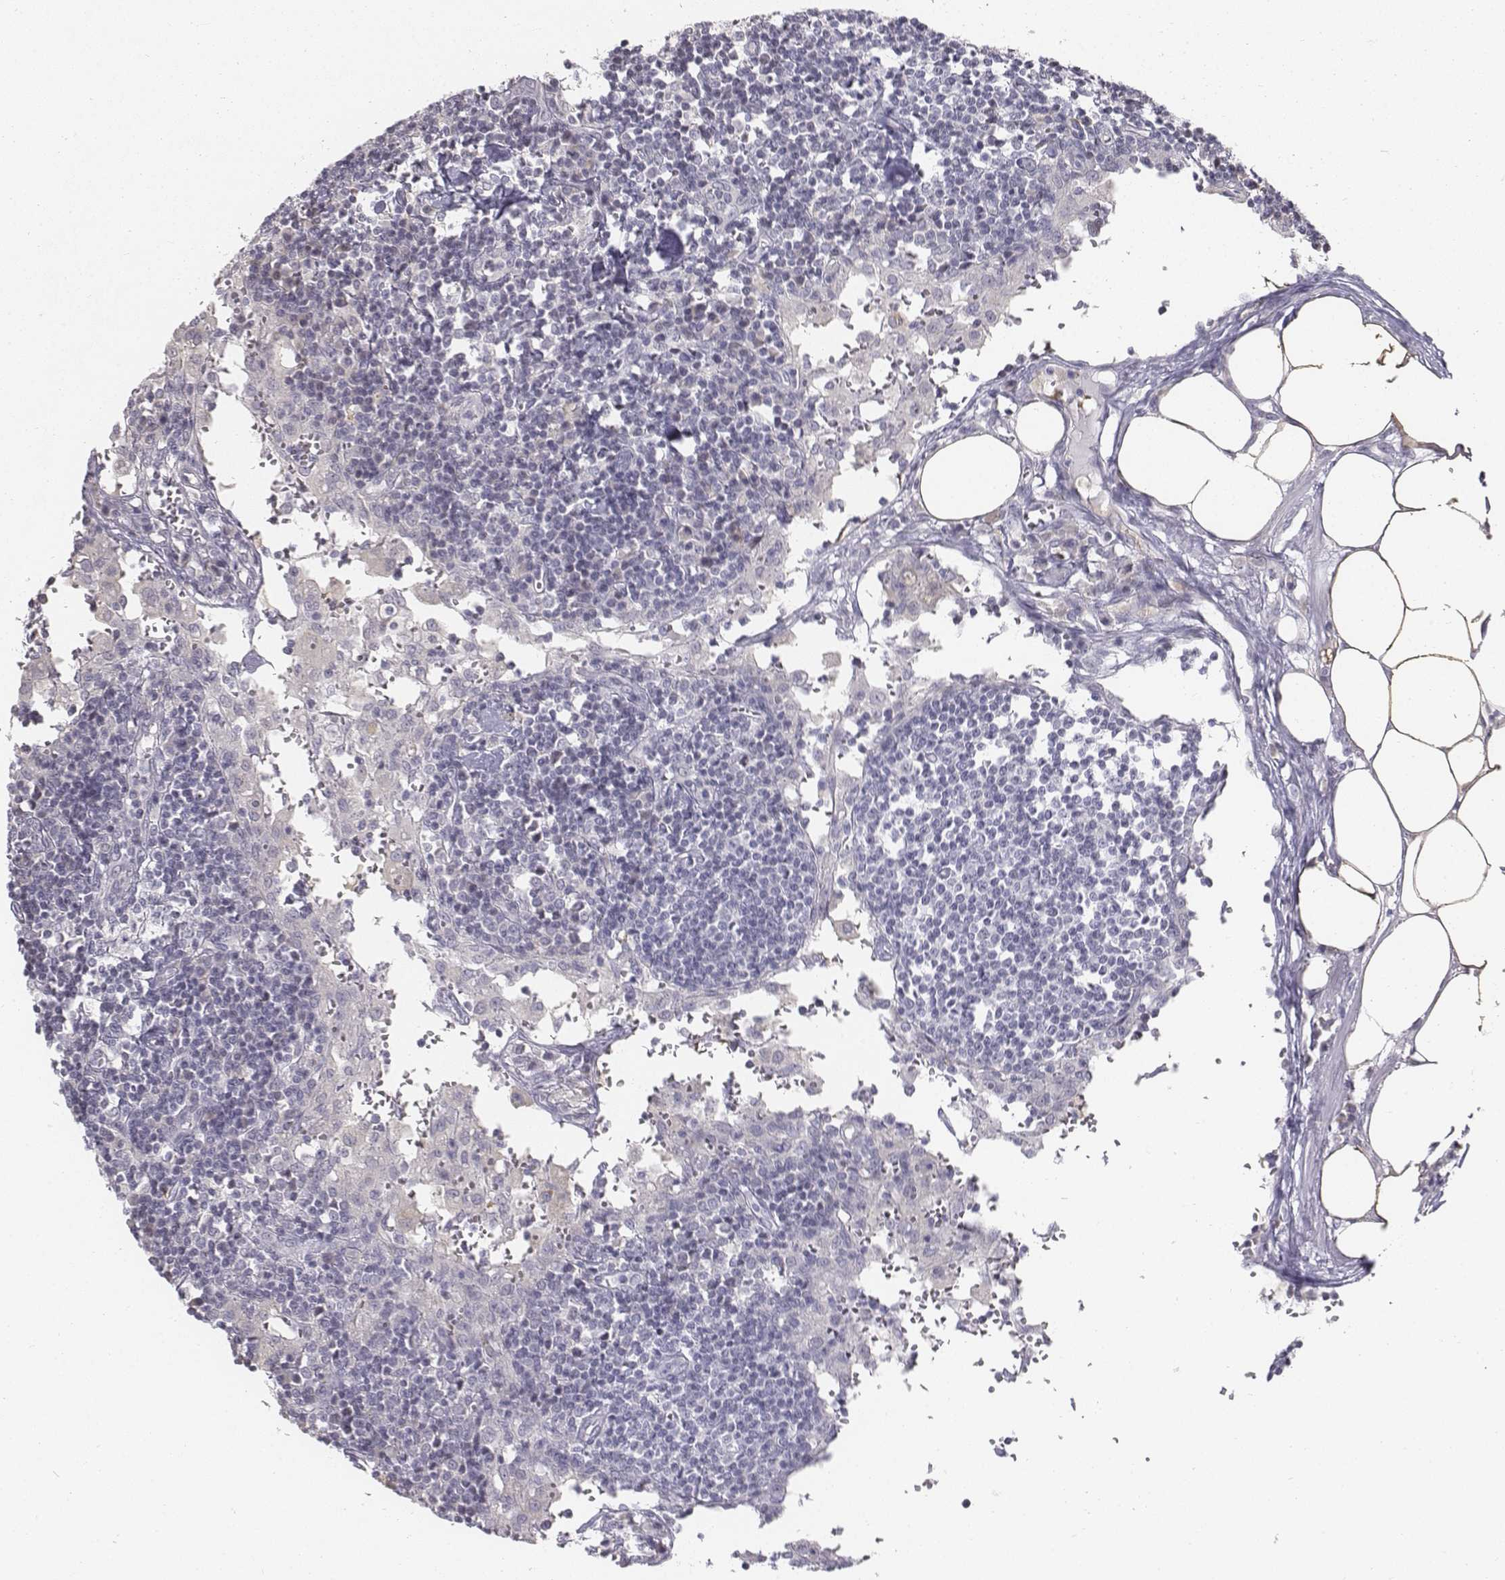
{"staining": {"intensity": "negative", "quantity": "none", "location": "none"}, "tissue": "lymph node", "cell_type": "Germinal center cells", "image_type": "normal", "snomed": [{"axis": "morphology", "description": "Normal tissue, NOS"}, {"axis": "topography", "description": "Lymph node"}], "caption": "Human lymph node stained for a protein using immunohistochemistry (IHC) exhibits no staining in germinal center cells.", "gene": "PENK", "patient": {"sex": "male", "age": 55}}